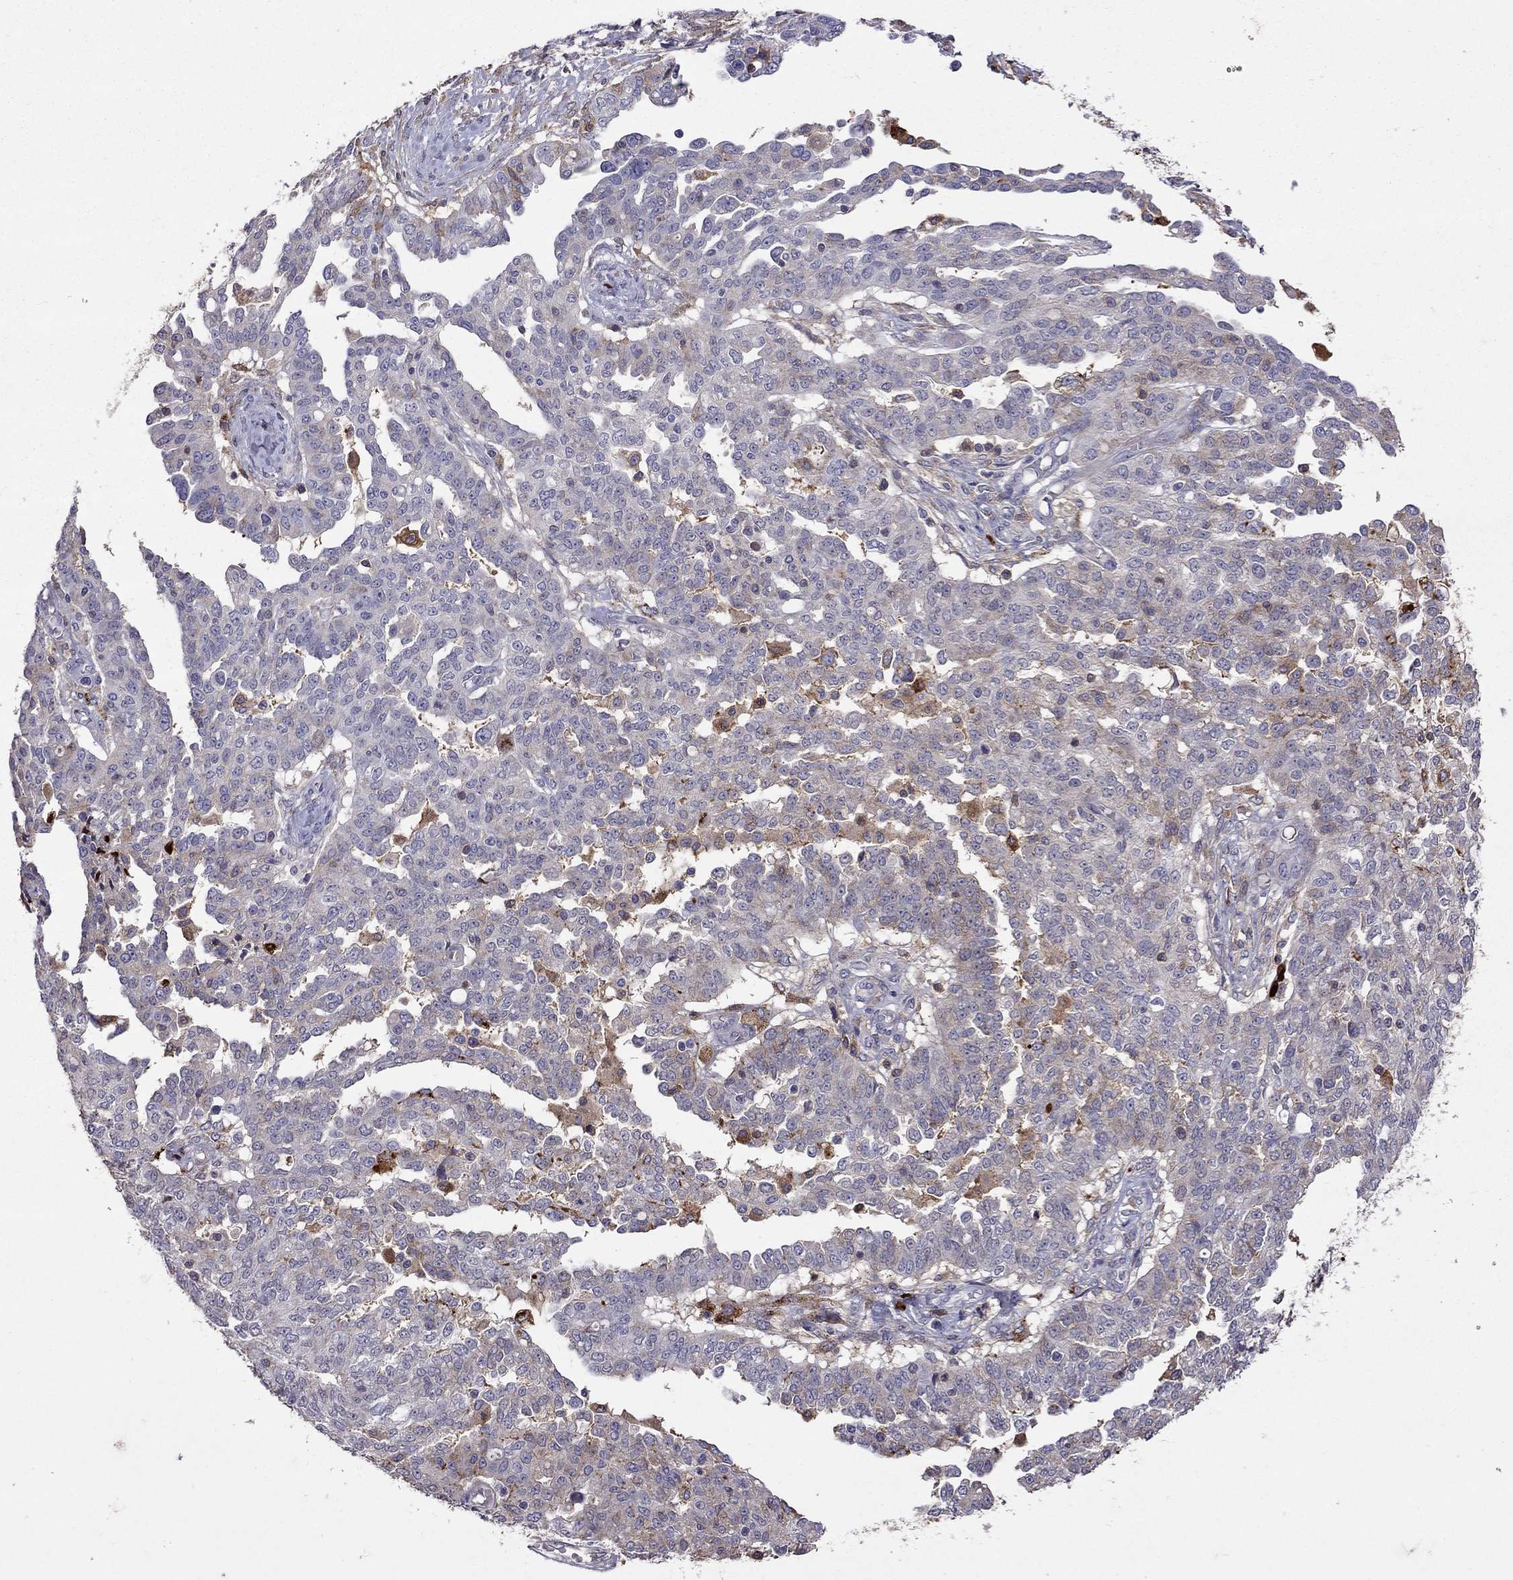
{"staining": {"intensity": "weak", "quantity": "<25%", "location": "cytoplasmic/membranous"}, "tissue": "ovarian cancer", "cell_type": "Tumor cells", "image_type": "cancer", "snomed": [{"axis": "morphology", "description": "Cystadenocarcinoma, serous, NOS"}, {"axis": "topography", "description": "Ovary"}], "caption": "This is an IHC micrograph of serous cystadenocarcinoma (ovarian). There is no staining in tumor cells.", "gene": "SERPINA3", "patient": {"sex": "female", "age": 67}}